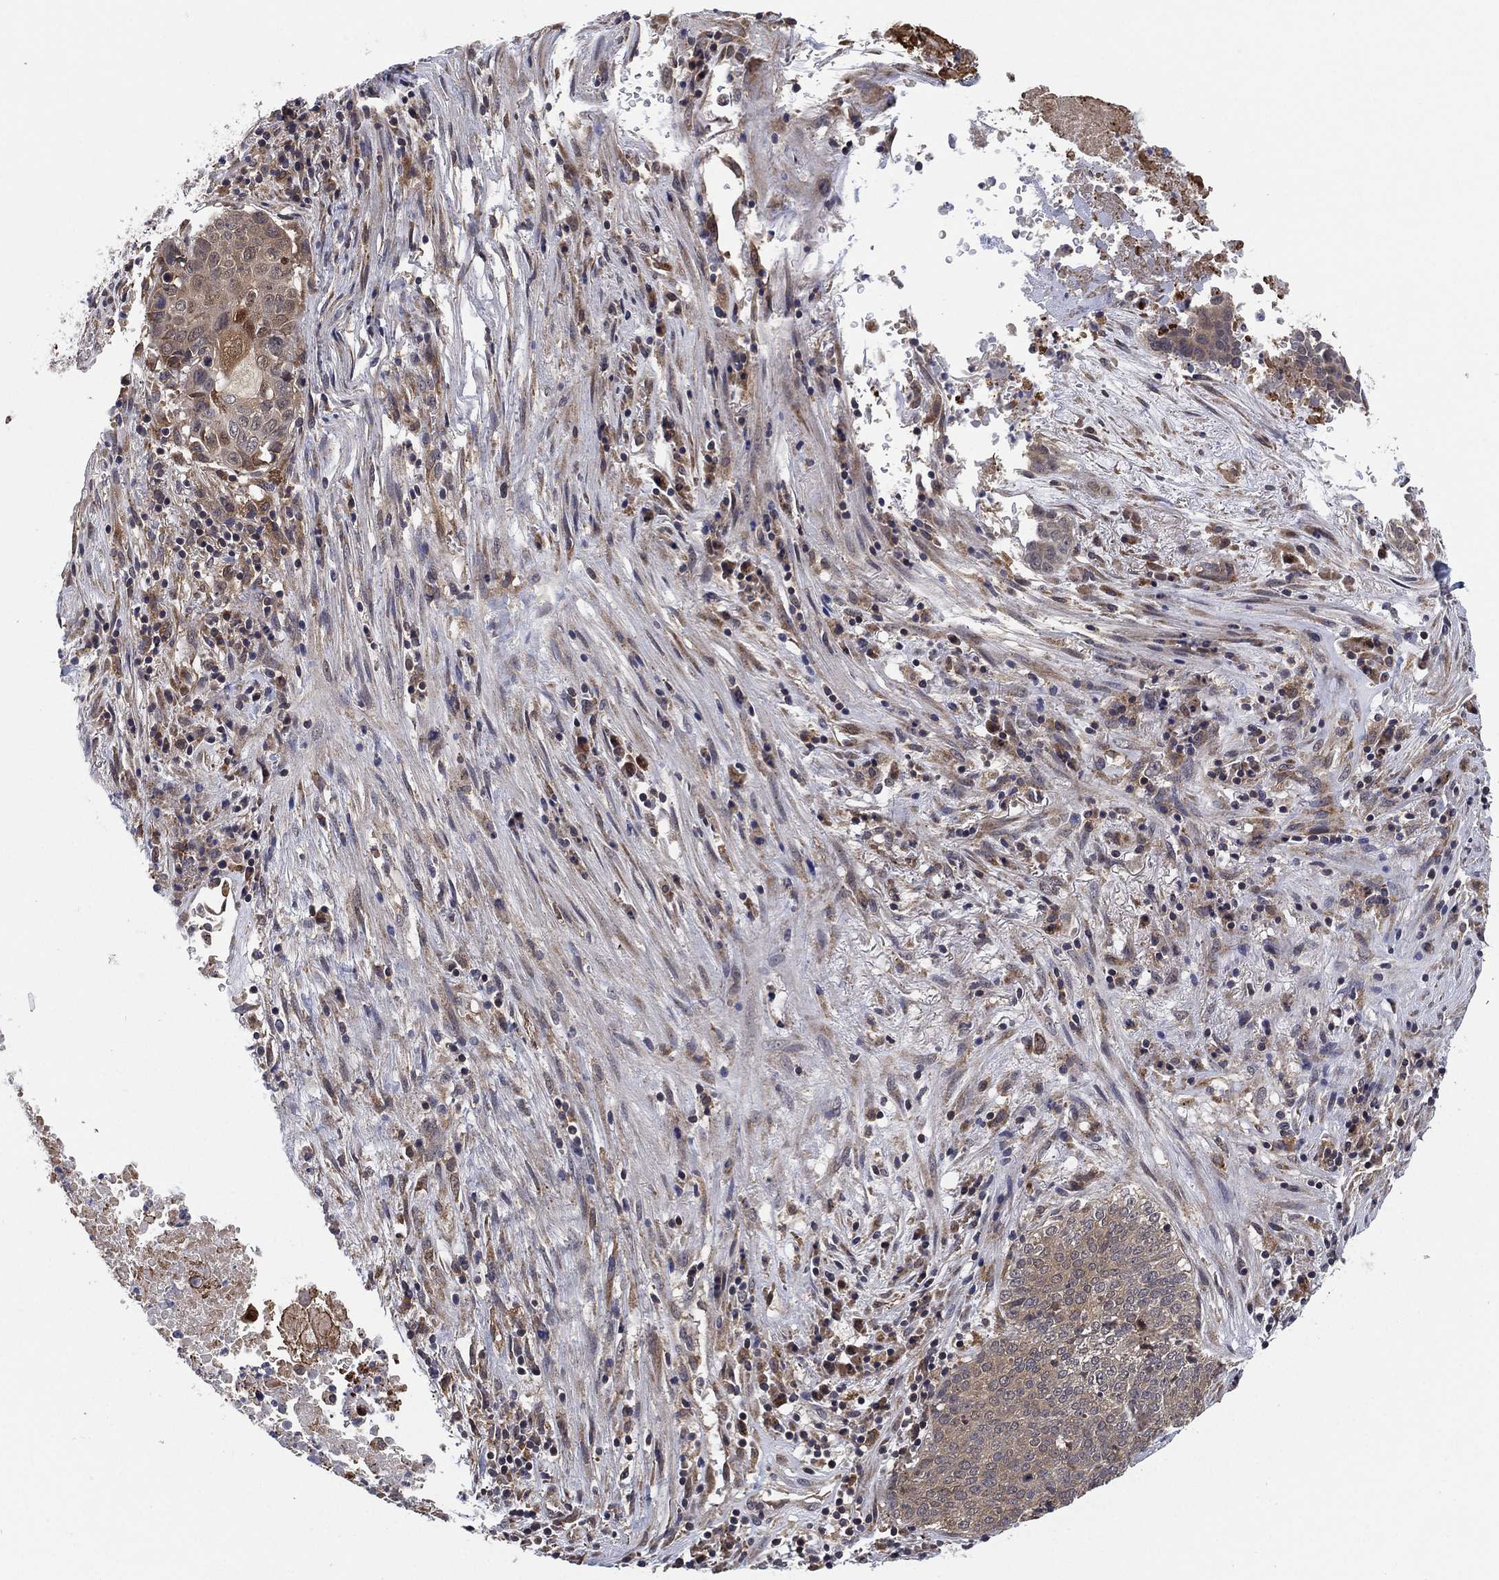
{"staining": {"intensity": "weak", "quantity": "<25%", "location": "cytoplasmic/membranous"}, "tissue": "lung cancer", "cell_type": "Tumor cells", "image_type": "cancer", "snomed": [{"axis": "morphology", "description": "Squamous cell carcinoma, NOS"}, {"axis": "topography", "description": "Lung"}], "caption": "Tumor cells are negative for protein expression in human lung squamous cell carcinoma. Nuclei are stained in blue.", "gene": "SELENOO", "patient": {"sex": "male", "age": 64}}